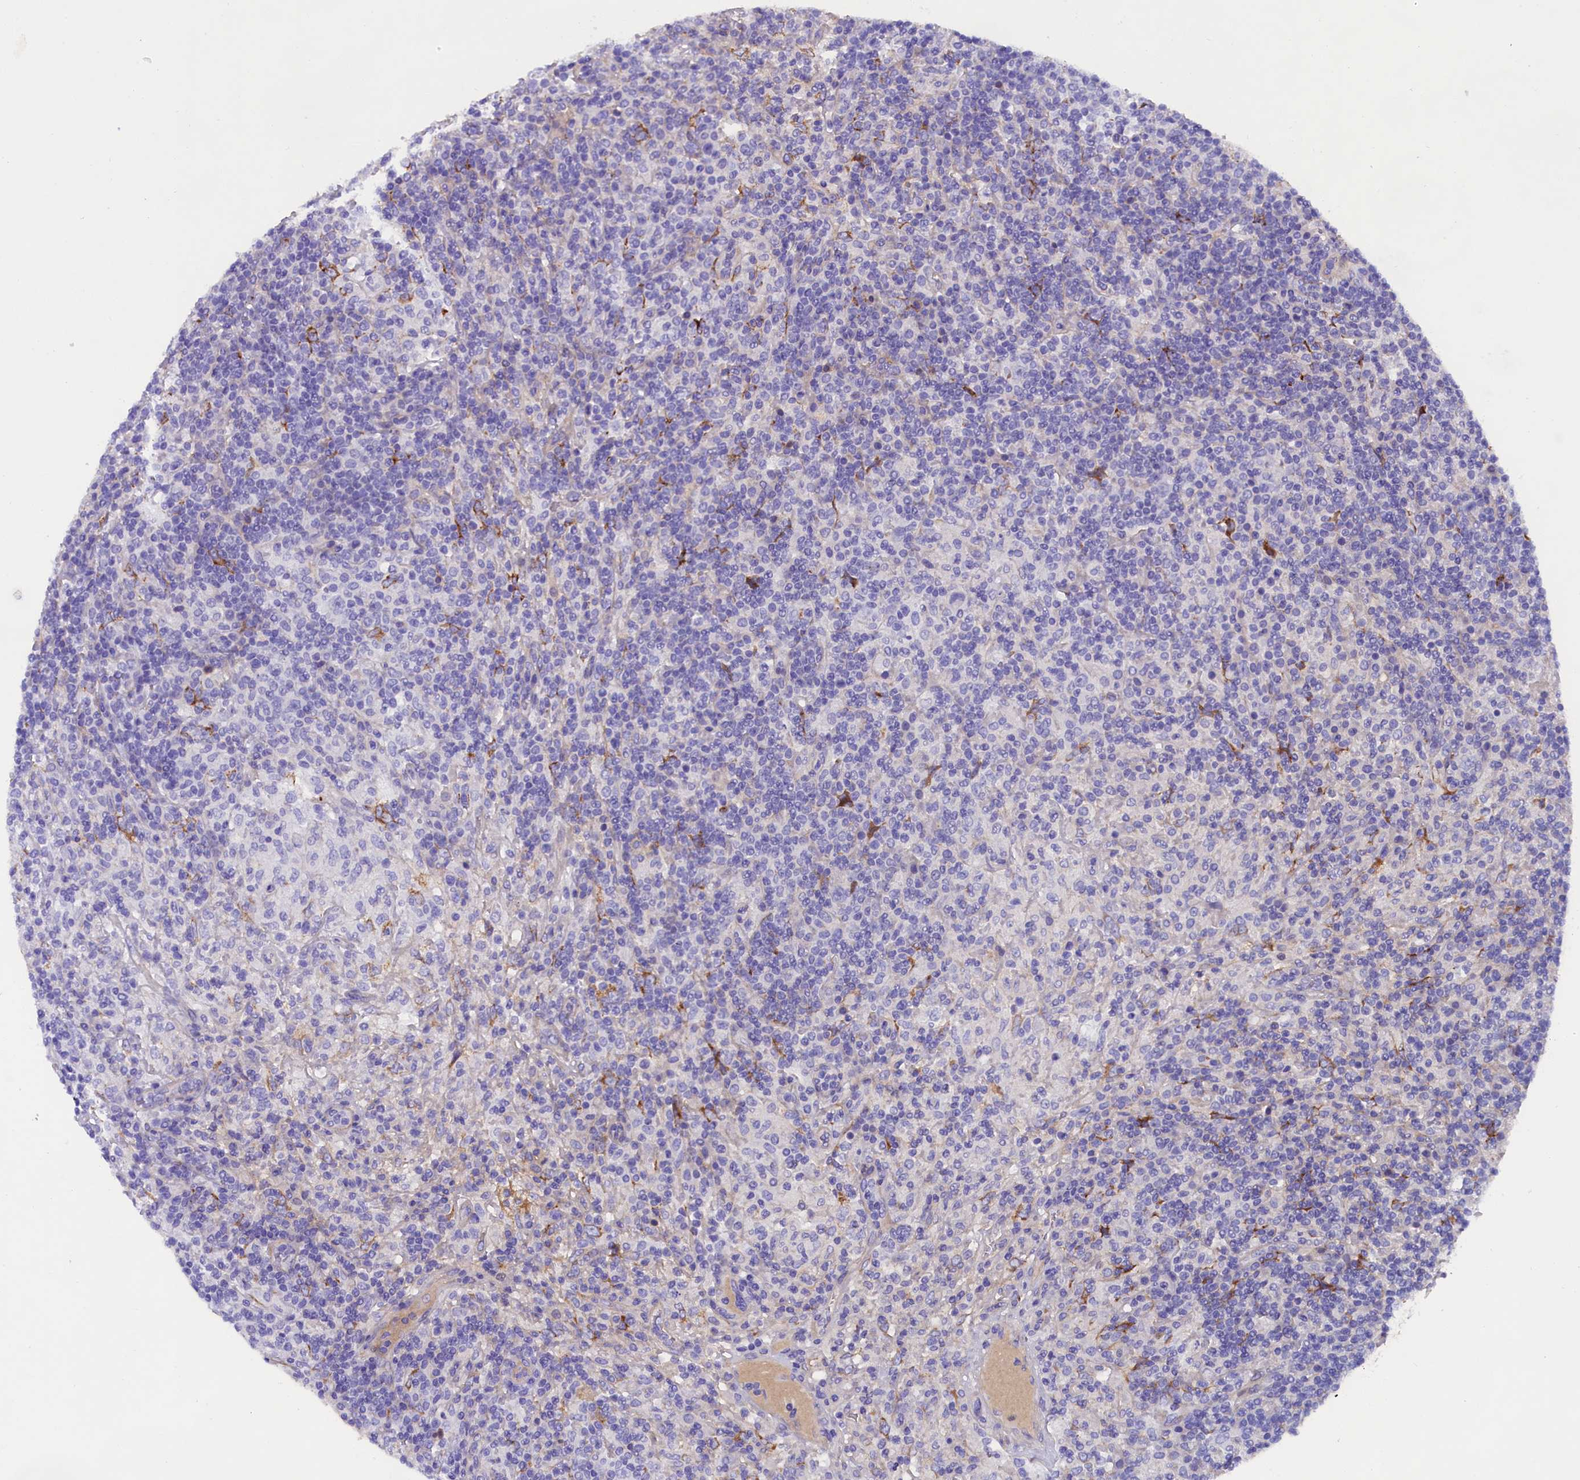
{"staining": {"intensity": "negative", "quantity": "none", "location": "none"}, "tissue": "lymphoma", "cell_type": "Tumor cells", "image_type": "cancer", "snomed": [{"axis": "morphology", "description": "Hodgkin's disease, NOS"}, {"axis": "topography", "description": "Lymph node"}], "caption": "IHC of lymphoma exhibits no expression in tumor cells.", "gene": "SOD3", "patient": {"sex": "male", "age": 70}}